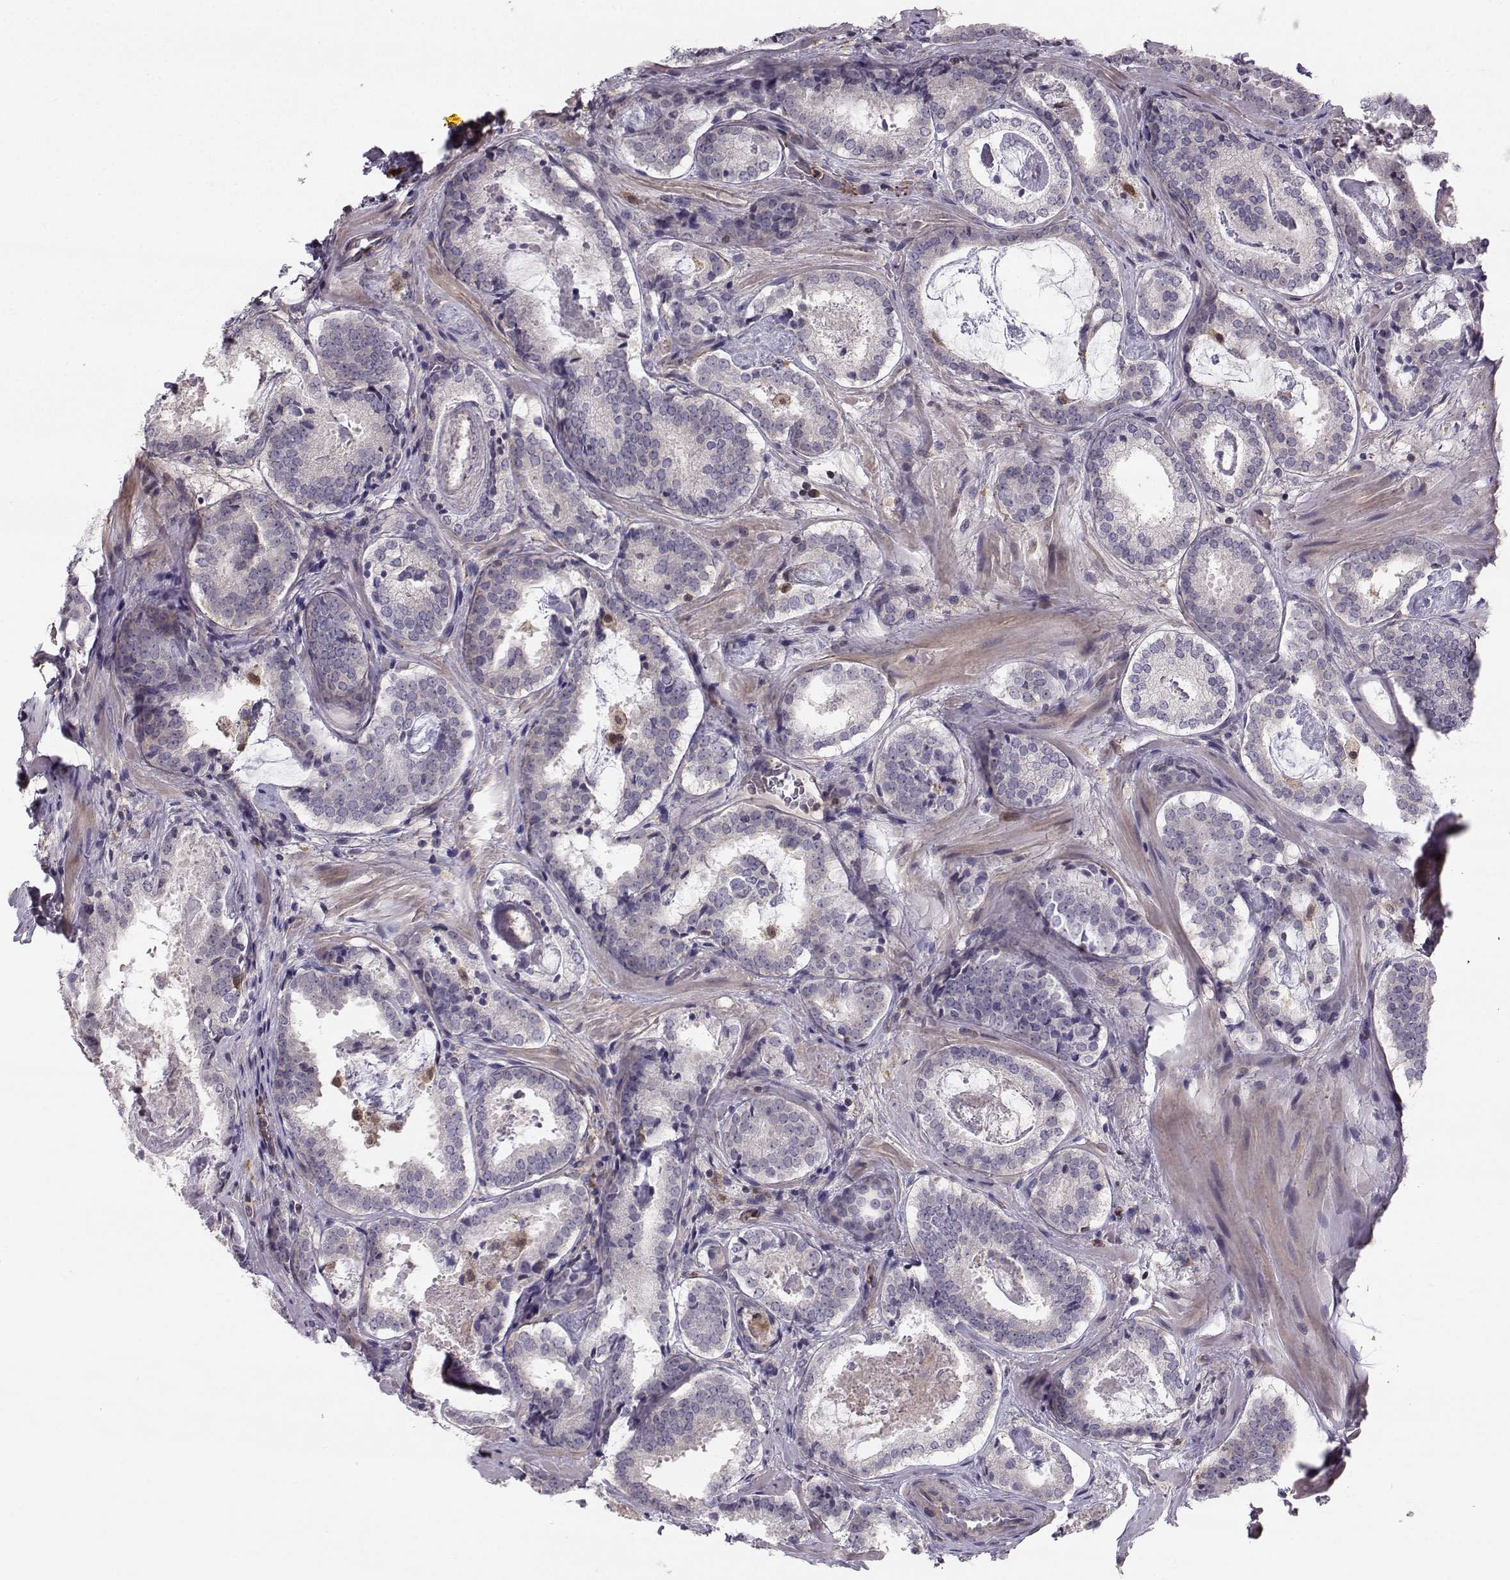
{"staining": {"intensity": "negative", "quantity": "none", "location": "none"}, "tissue": "prostate cancer", "cell_type": "Tumor cells", "image_type": "cancer", "snomed": [{"axis": "morphology", "description": "Adenocarcinoma, NOS"}, {"axis": "morphology", "description": "Adenocarcinoma, High grade"}, {"axis": "topography", "description": "Prostate"}], "caption": "There is no significant positivity in tumor cells of prostate cancer (high-grade adenocarcinoma). (DAB immunohistochemistry (IHC), high magnification).", "gene": "ASB16", "patient": {"sex": "male", "age": 62}}